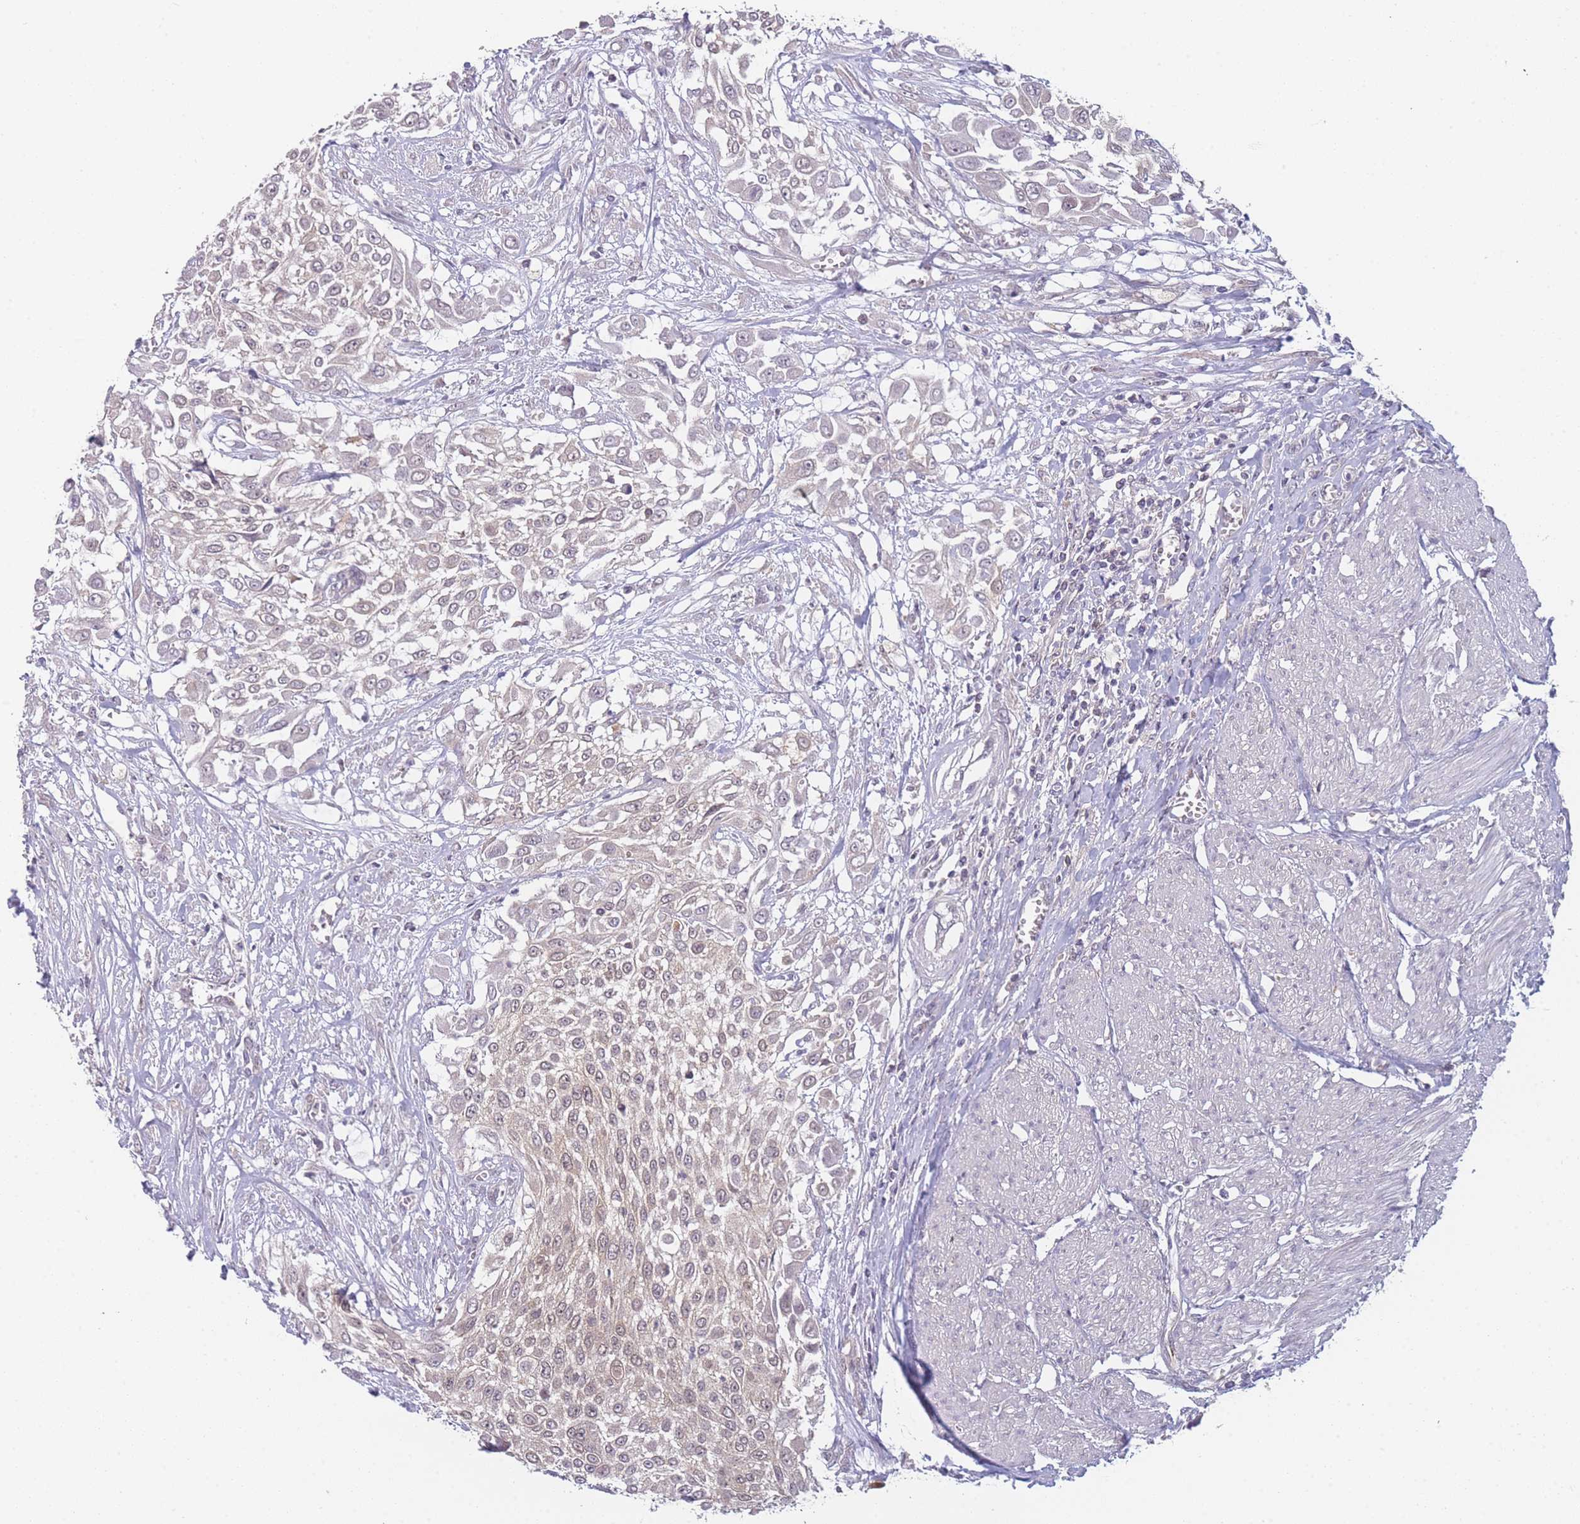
{"staining": {"intensity": "negative", "quantity": "none", "location": "none"}, "tissue": "urothelial cancer", "cell_type": "Tumor cells", "image_type": "cancer", "snomed": [{"axis": "morphology", "description": "Urothelial carcinoma, High grade"}, {"axis": "topography", "description": "Urinary bladder"}], "caption": "IHC photomicrograph of human urothelial cancer stained for a protein (brown), which shows no staining in tumor cells. (Brightfield microscopy of DAB immunohistochemistry at high magnification).", "gene": "MRI1", "patient": {"sex": "male", "age": 57}}